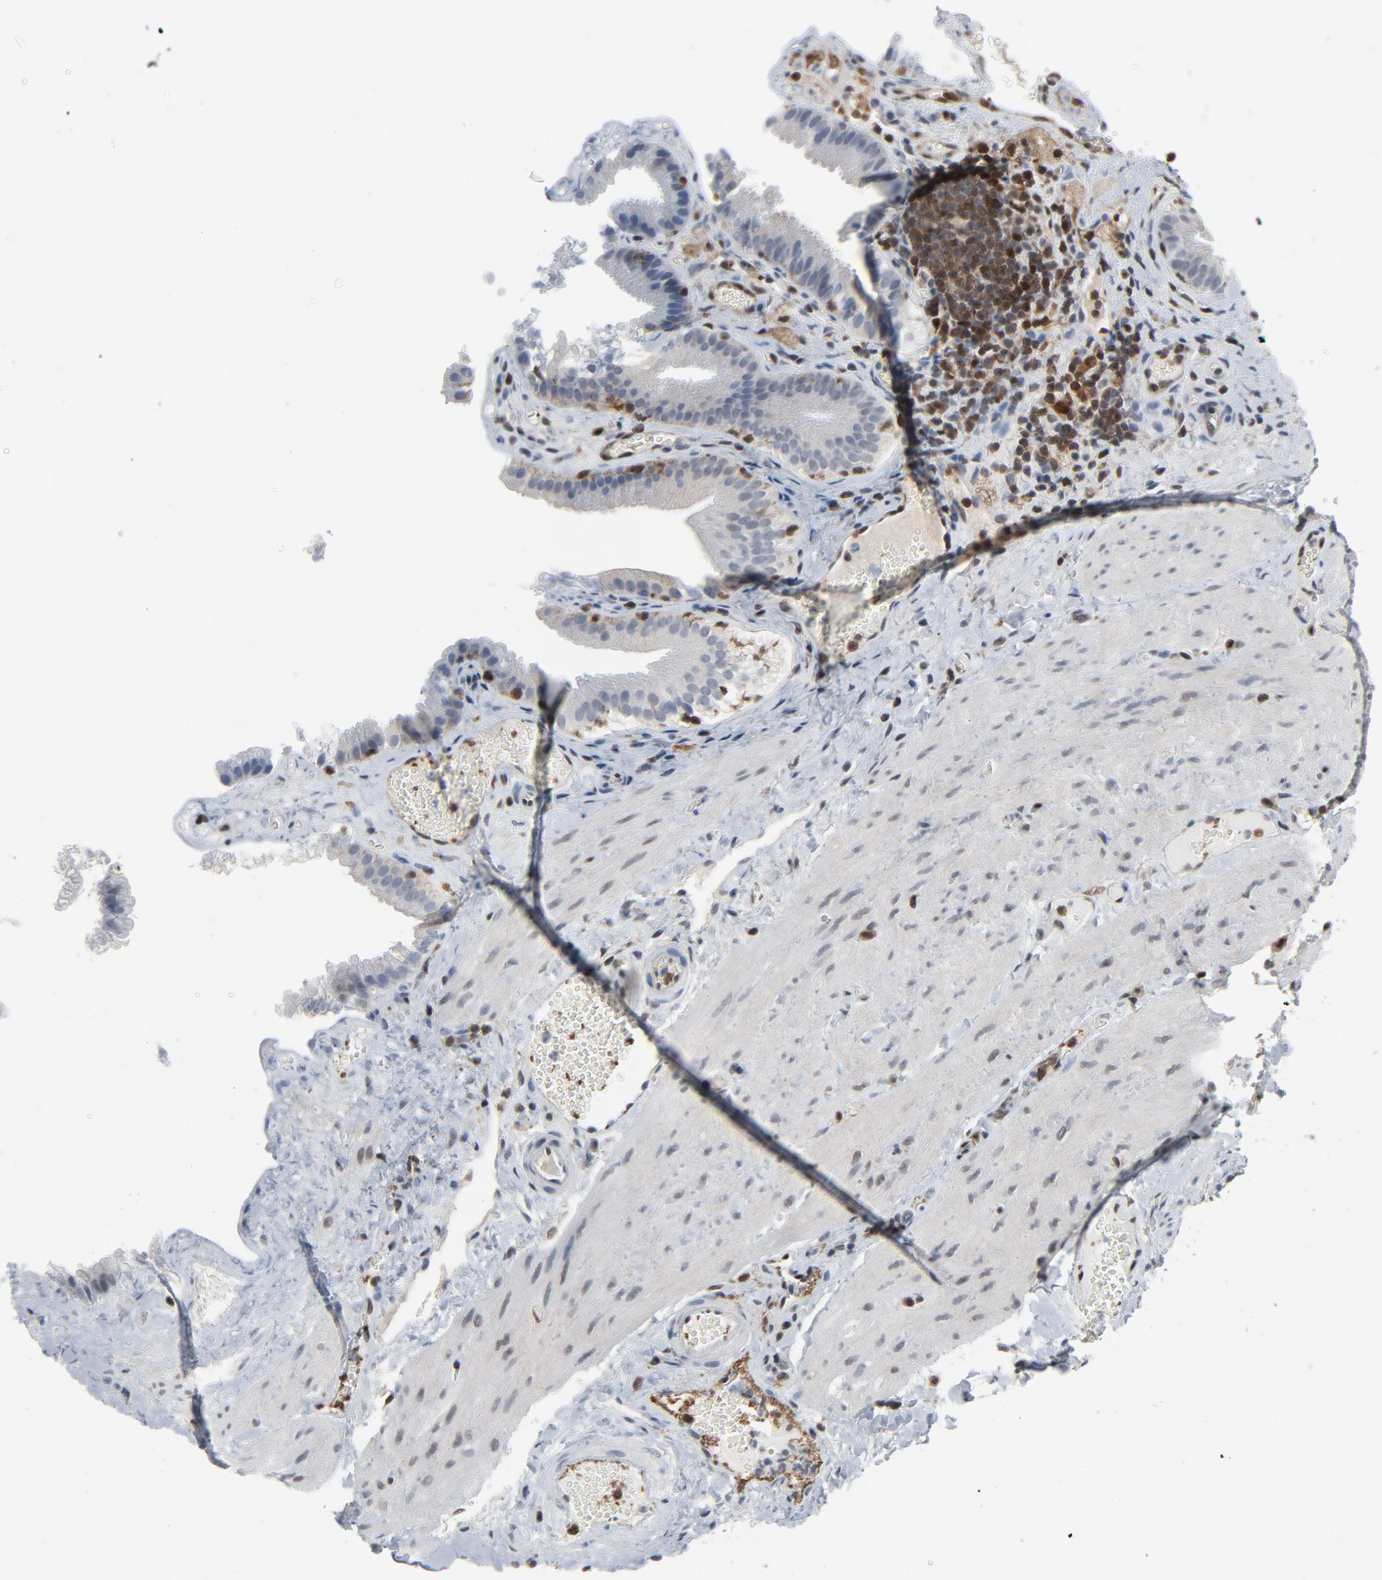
{"staining": {"intensity": "weak", "quantity": "<25%", "location": "cytoplasmic/membranous"}, "tissue": "gallbladder", "cell_type": "Glandular cells", "image_type": "normal", "snomed": [{"axis": "morphology", "description": "Normal tissue, NOS"}, {"axis": "topography", "description": "Gallbladder"}], "caption": "This micrograph is of benign gallbladder stained with IHC to label a protein in brown with the nuclei are counter-stained blue. There is no positivity in glandular cells. (Brightfield microscopy of DAB immunohistochemistry at high magnification).", "gene": "STAT5A", "patient": {"sex": "female", "age": 24}}